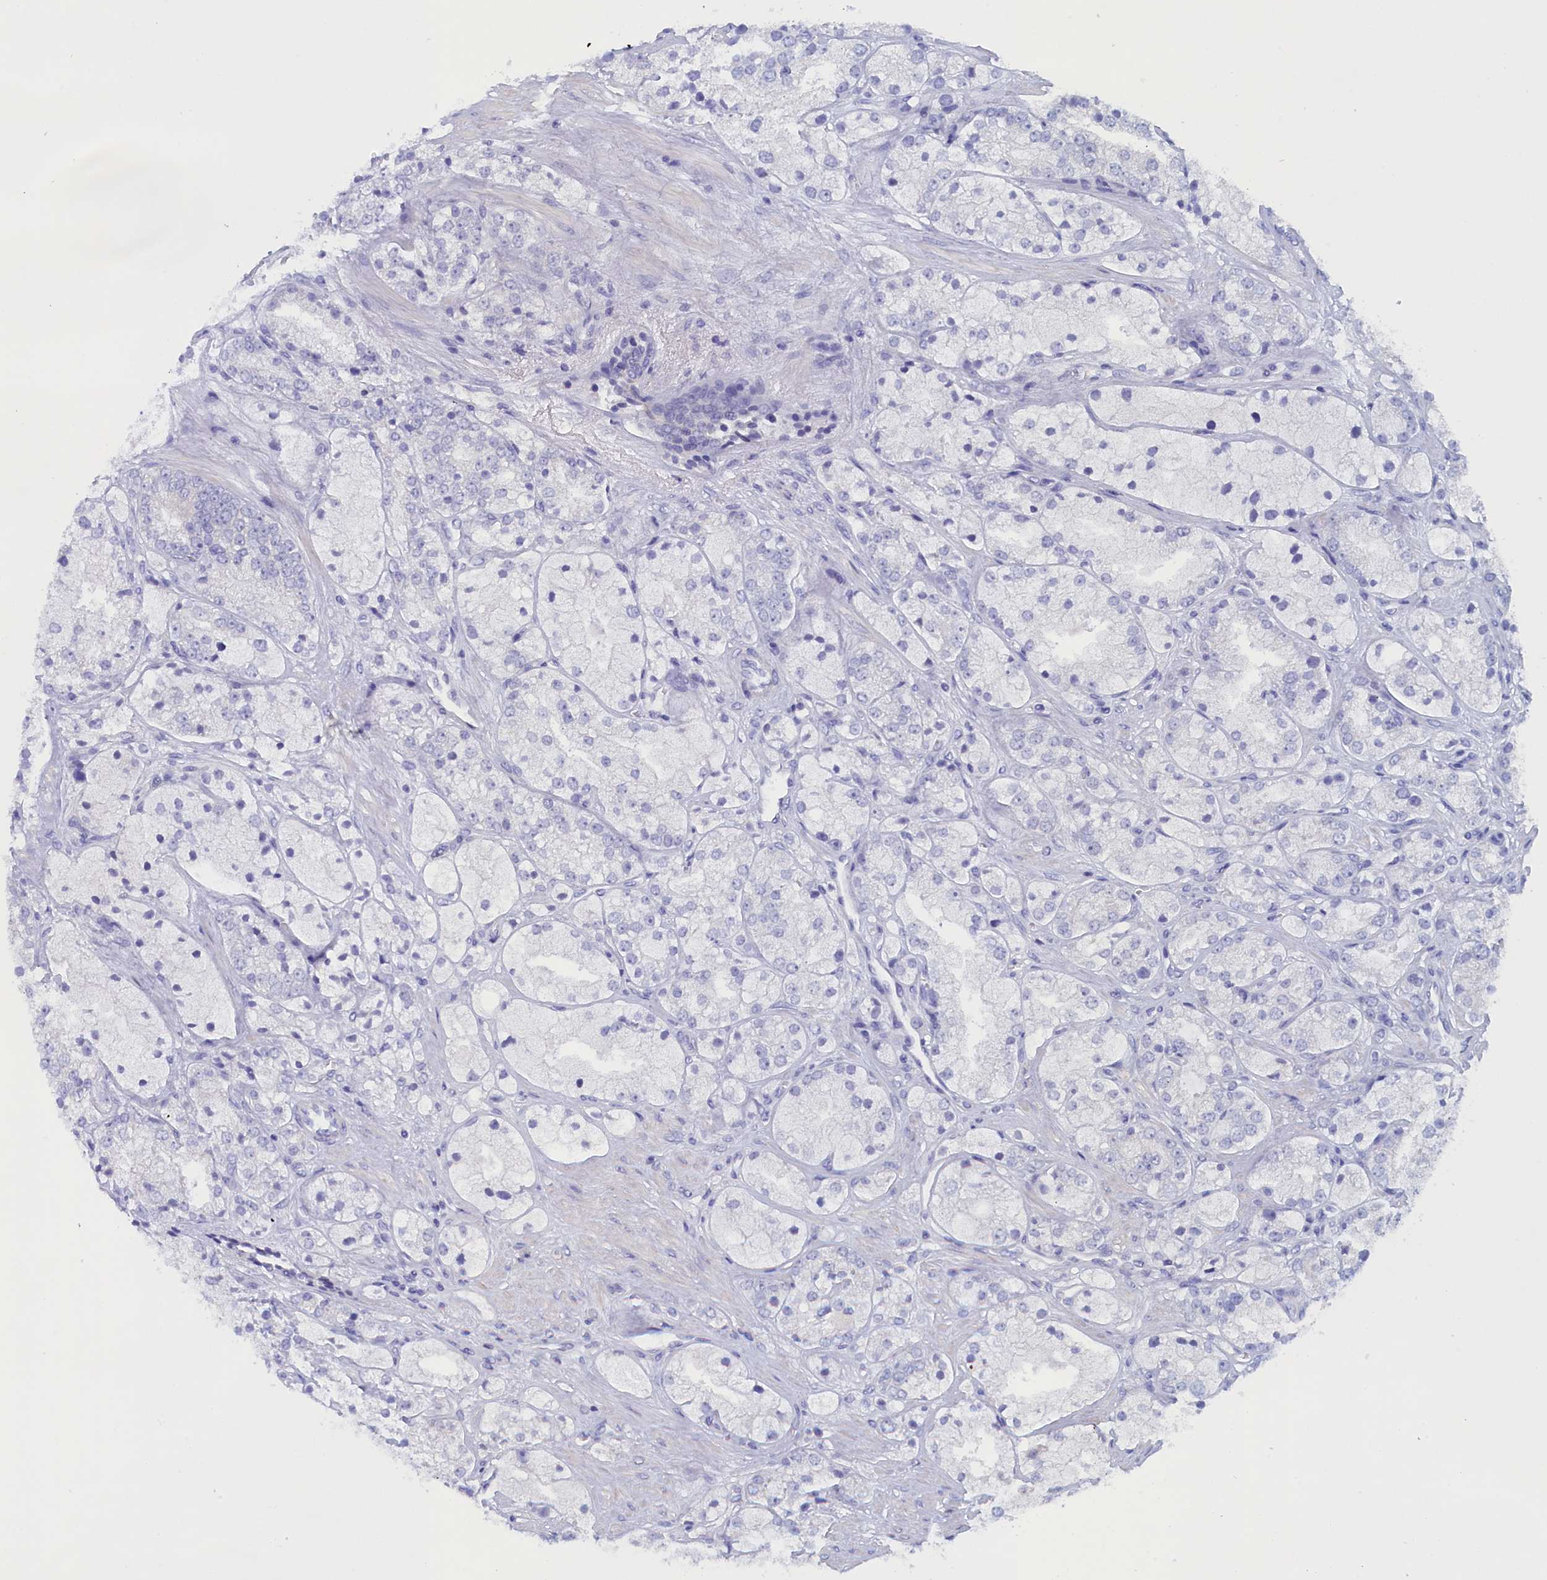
{"staining": {"intensity": "negative", "quantity": "none", "location": "none"}, "tissue": "prostate cancer", "cell_type": "Tumor cells", "image_type": "cancer", "snomed": [{"axis": "morphology", "description": "Adenocarcinoma, High grade"}, {"axis": "topography", "description": "Prostate"}], "caption": "Immunohistochemical staining of human prostate high-grade adenocarcinoma demonstrates no significant expression in tumor cells.", "gene": "ANKRD2", "patient": {"sex": "male", "age": 50}}